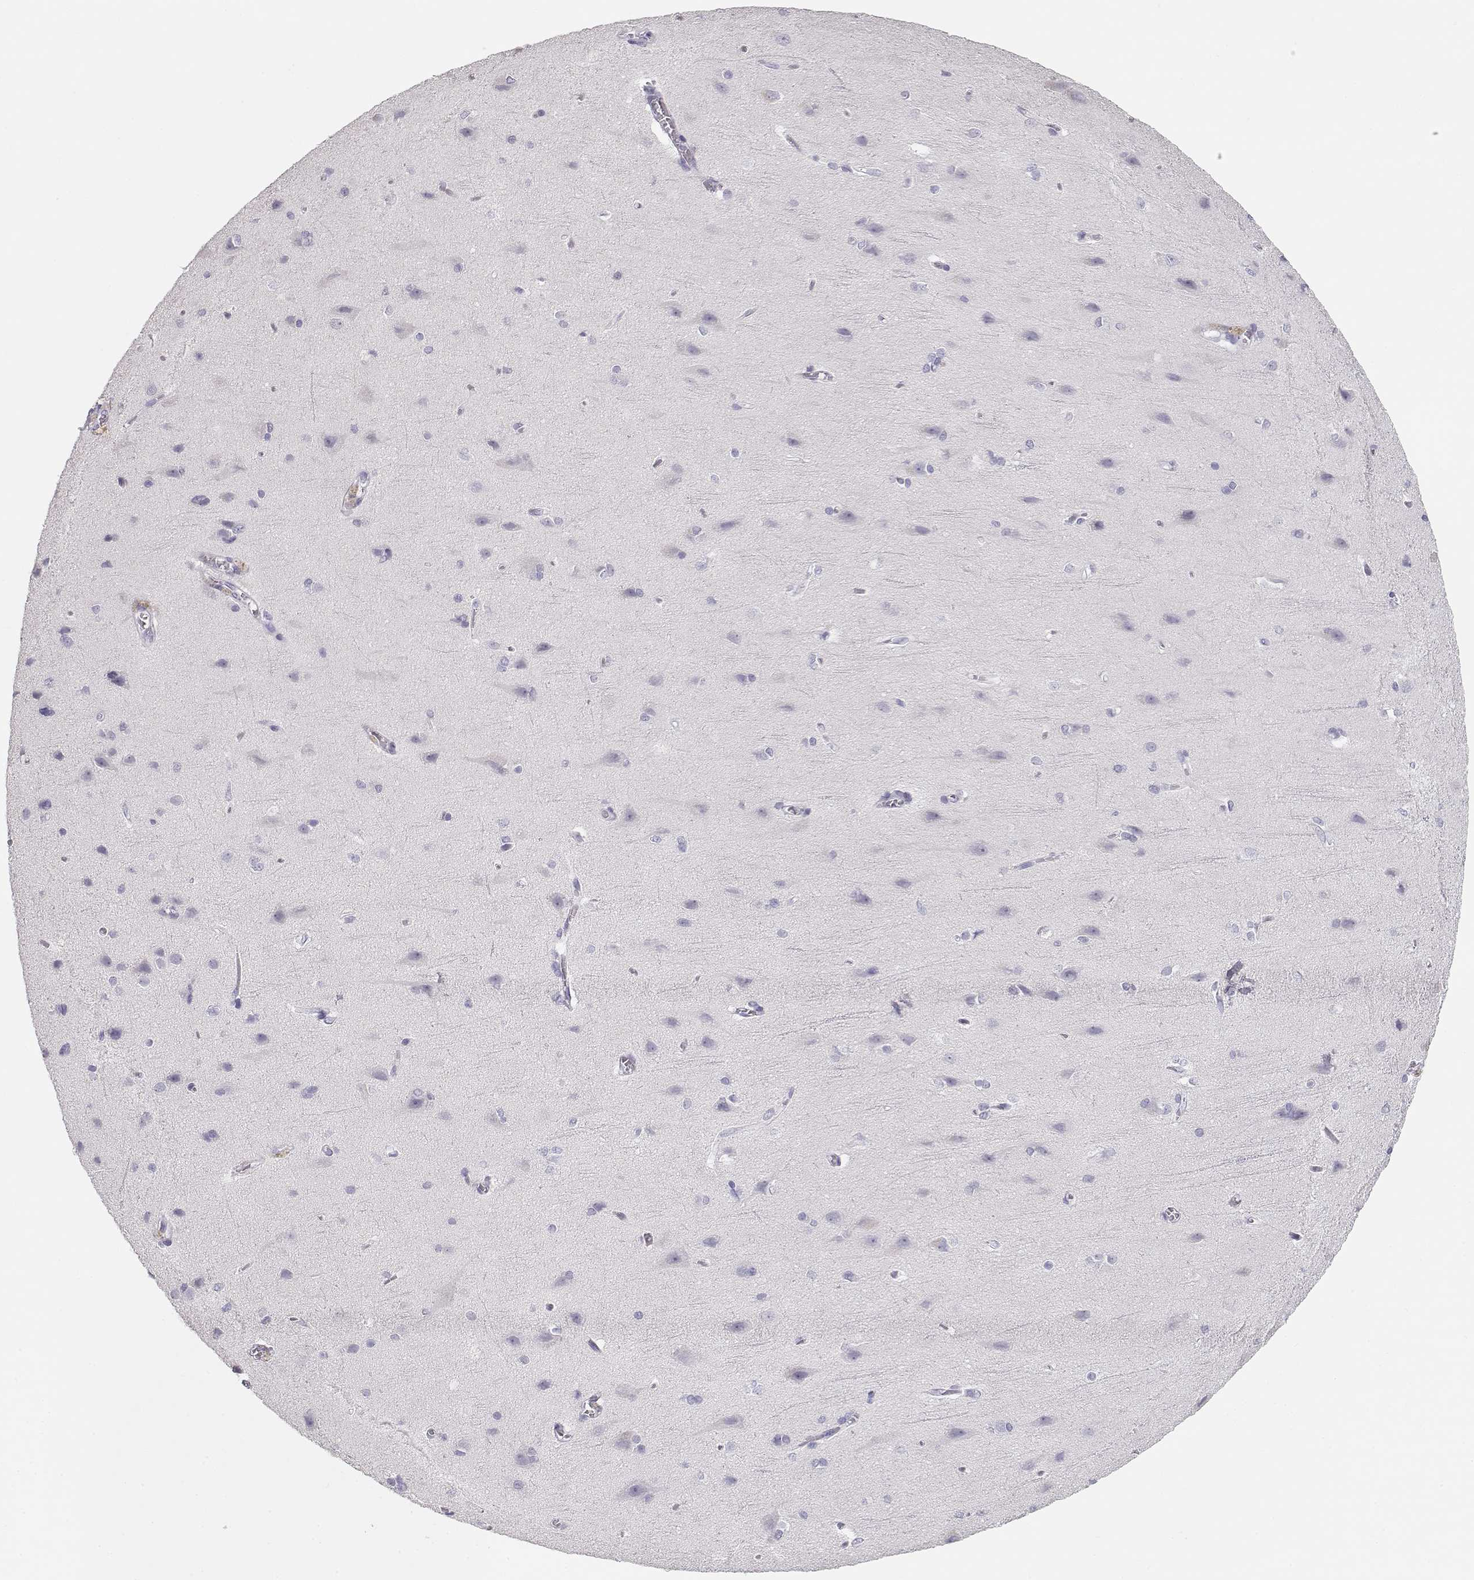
{"staining": {"intensity": "negative", "quantity": "none", "location": "none"}, "tissue": "cerebral cortex", "cell_type": "Endothelial cells", "image_type": "normal", "snomed": [{"axis": "morphology", "description": "Normal tissue, NOS"}, {"axis": "topography", "description": "Cerebral cortex"}], "caption": "The micrograph demonstrates no staining of endothelial cells in normal cerebral cortex.", "gene": "NUTM1", "patient": {"sex": "male", "age": 37}}